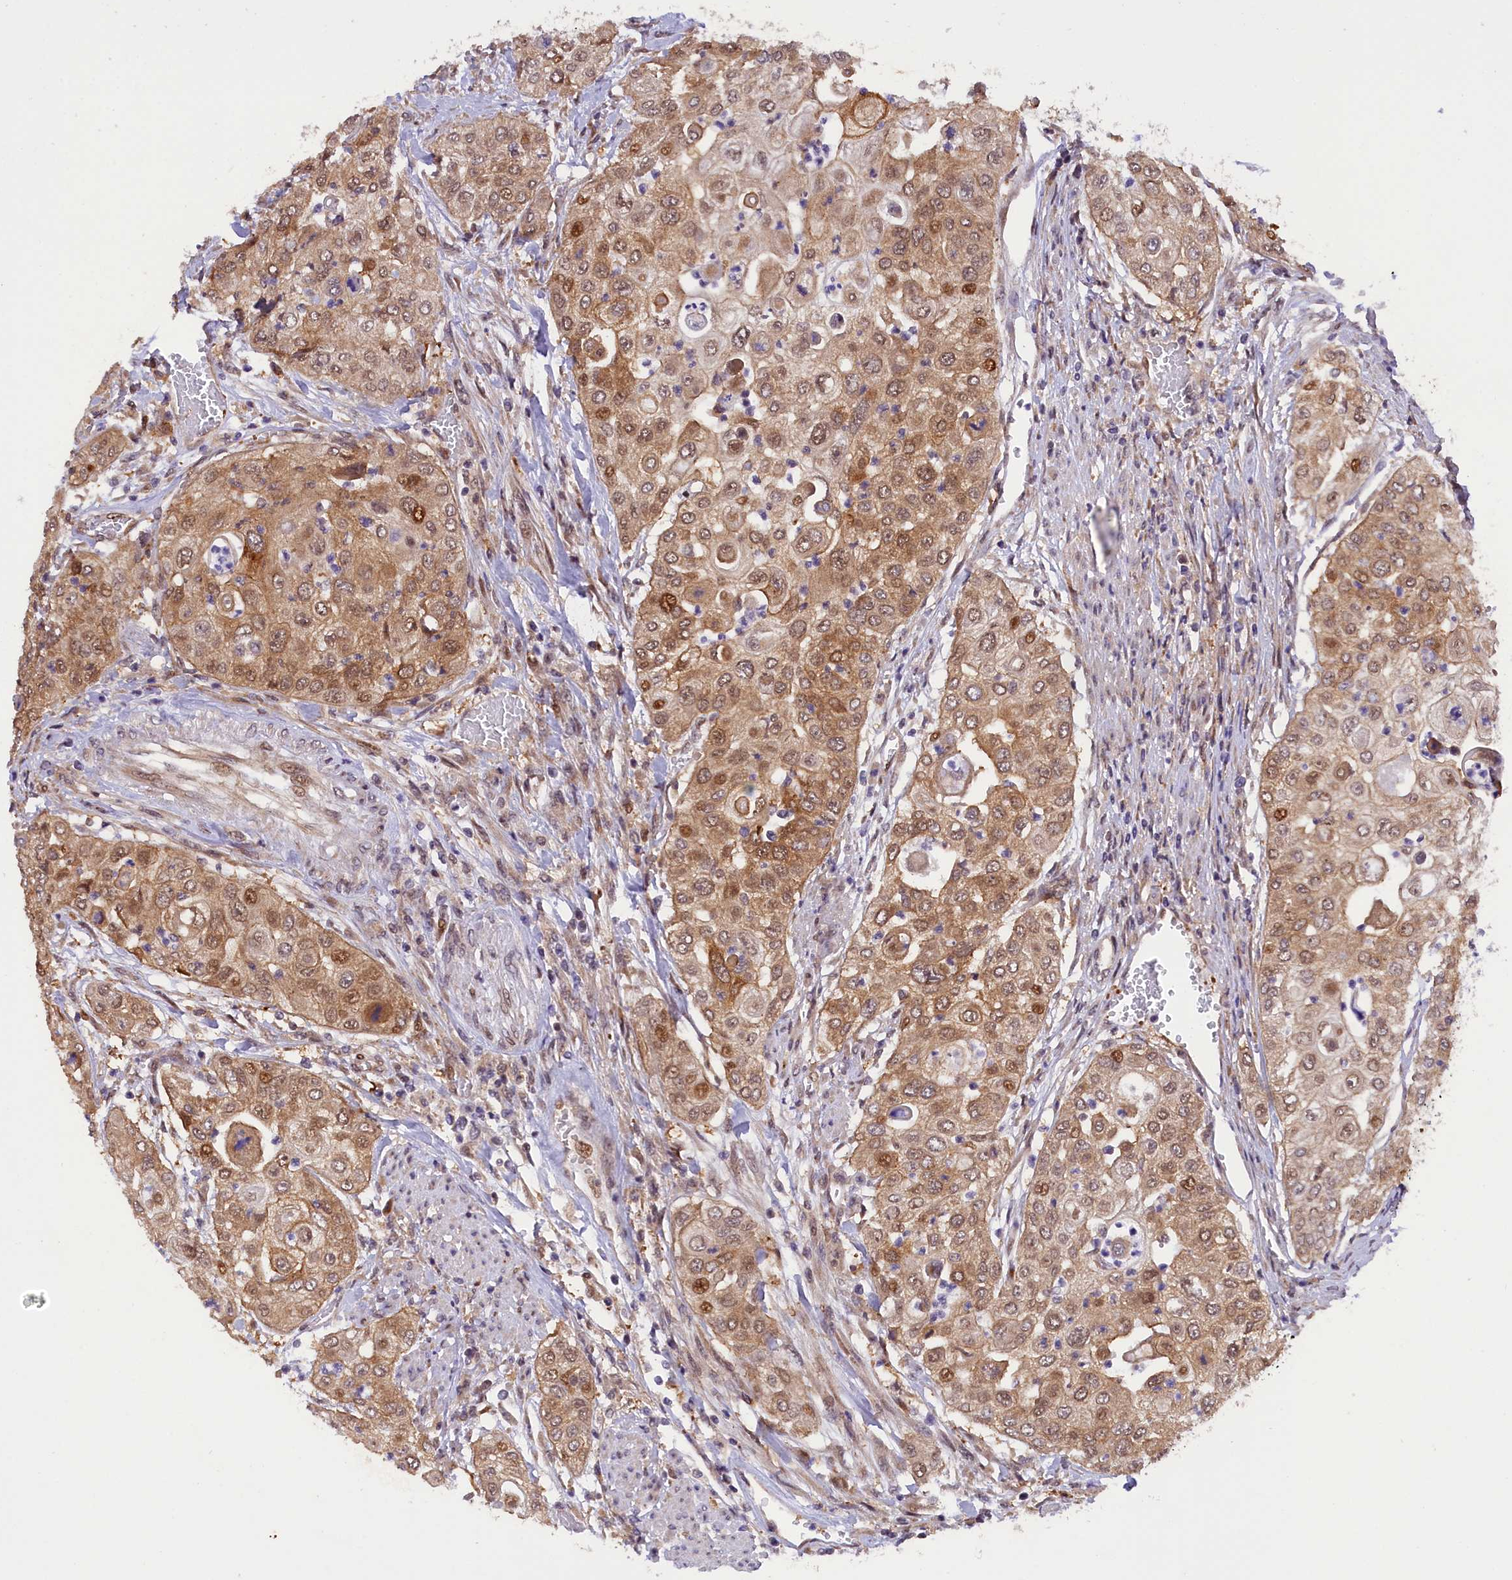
{"staining": {"intensity": "moderate", "quantity": ">75%", "location": "cytoplasmic/membranous,nuclear"}, "tissue": "urothelial cancer", "cell_type": "Tumor cells", "image_type": "cancer", "snomed": [{"axis": "morphology", "description": "Urothelial carcinoma, High grade"}, {"axis": "topography", "description": "Urinary bladder"}], "caption": "IHC photomicrograph of urothelial carcinoma (high-grade) stained for a protein (brown), which reveals medium levels of moderate cytoplasmic/membranous and nuclear positivity in approximately >75% of tumor cells.", "gene": "SAMD4A", "patient": {"sex": "female", "age": 79}}